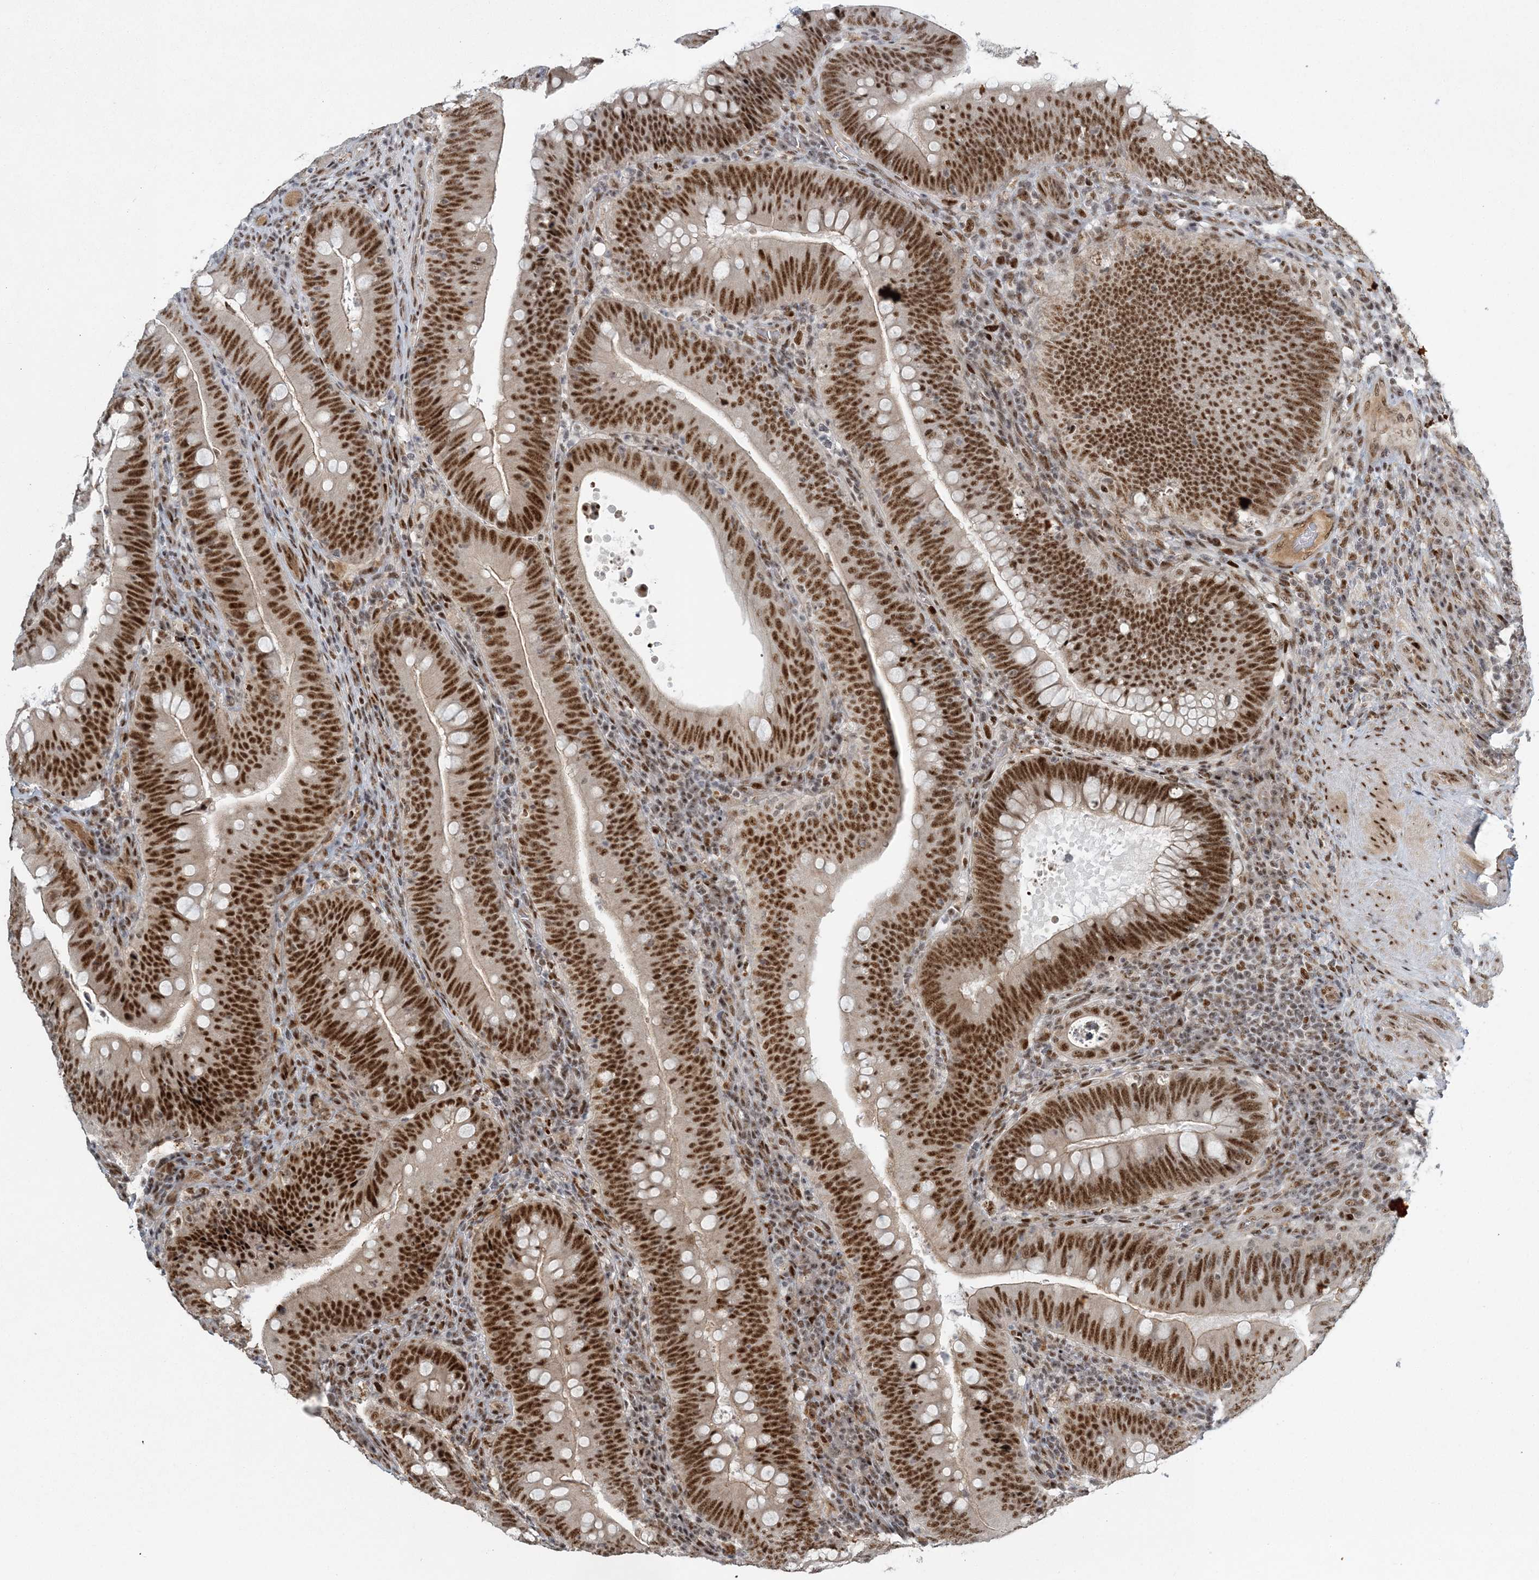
{"staining": {"intensity": "strong", "quantity": ">75%", "location": "nuclear"}, "tissue": "colorectal cancer", "cell_type": "Tumor cells", "image_type": "cancer", "snomed": [{"axis": "morphology", "description": "Normal tissue, NOS"}, {"axis": "topography", "description": "Colon"}], "caption": "Colorectal cancer stained with immunohistochemistry shows strong nuclear positivity in about >75% of tumor cells.", "gene": "CWC22", "patient": {"sex": "female", "age": 82}}